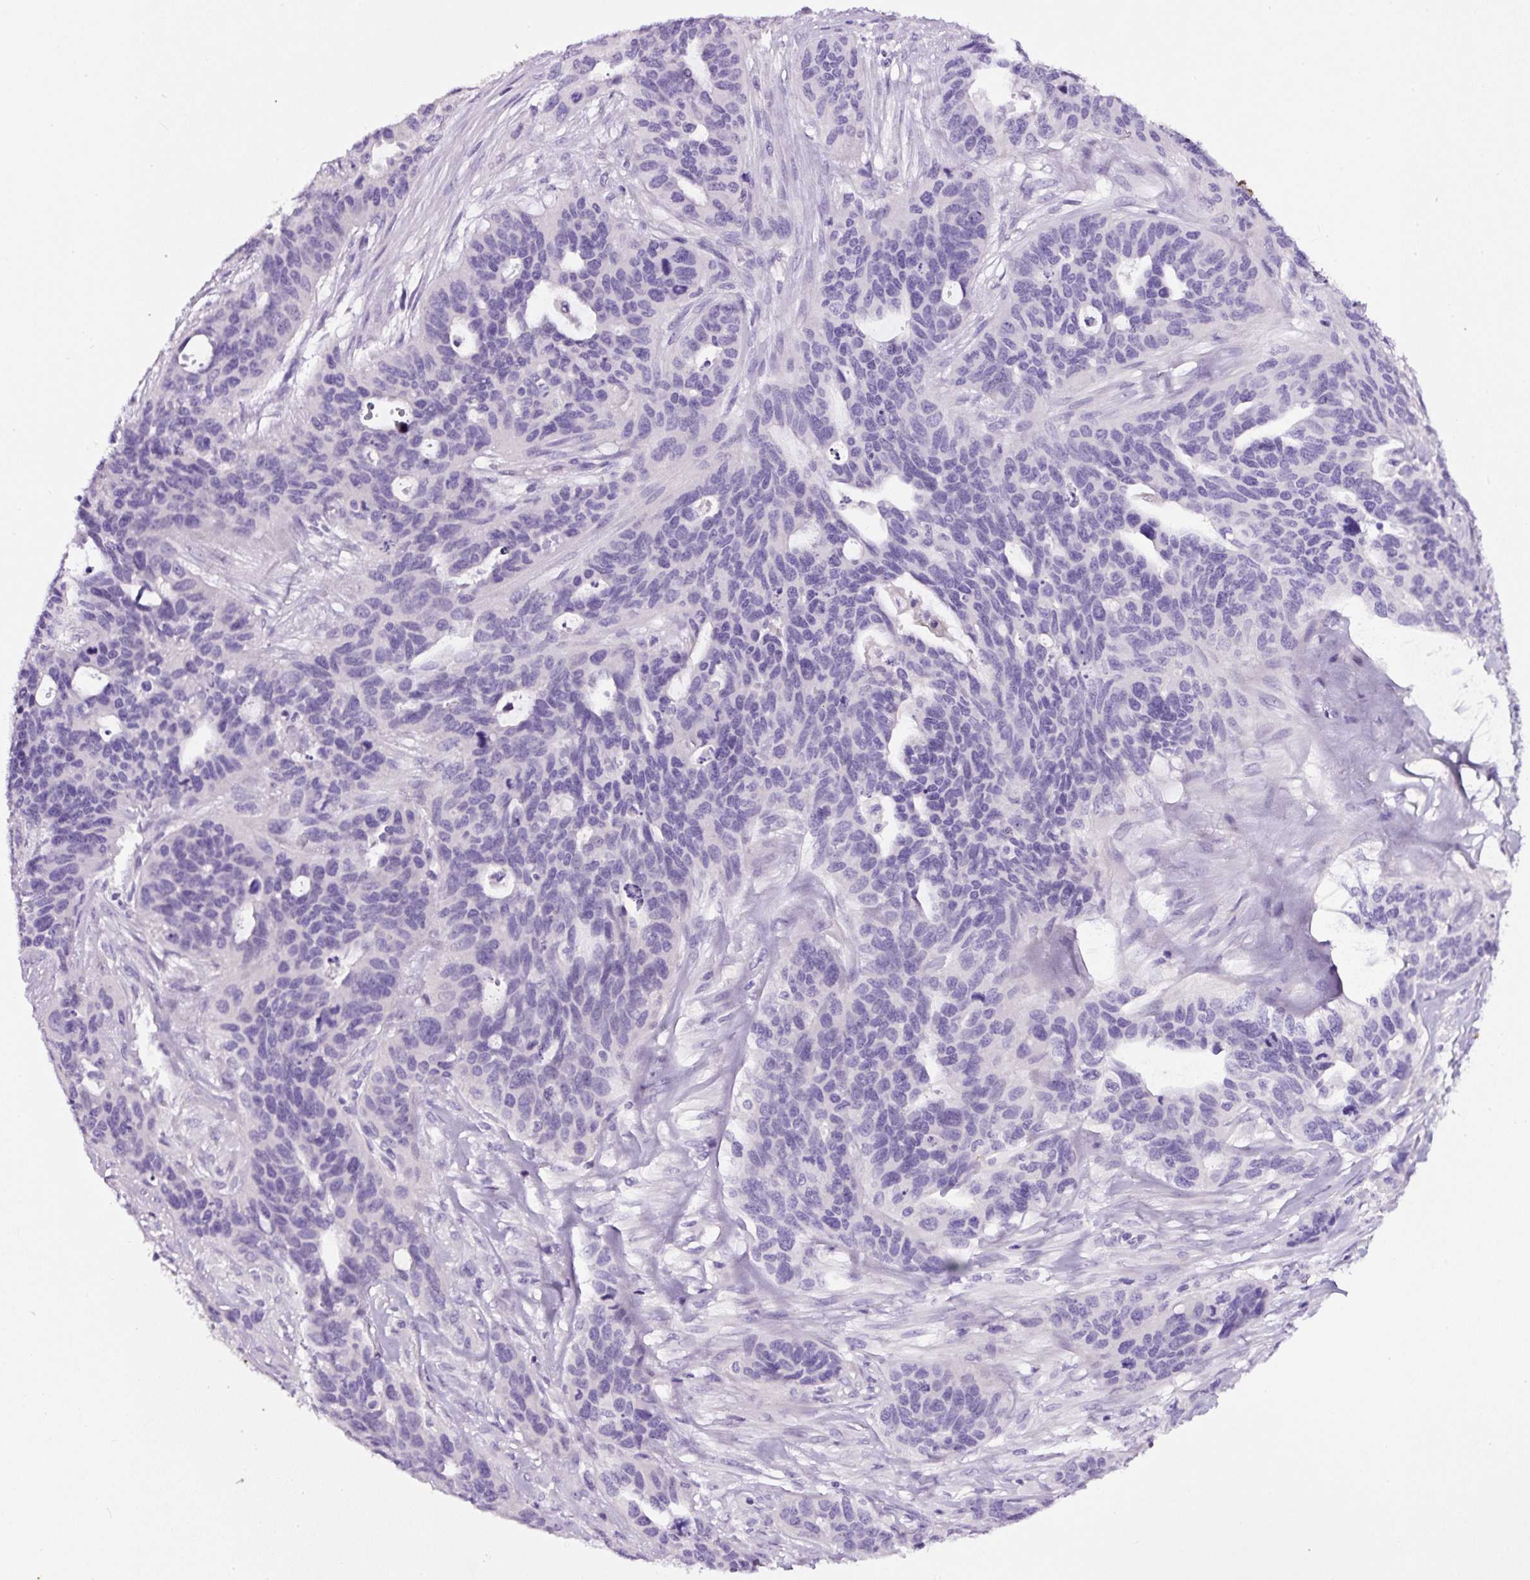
{"staining": {"intensity": "negative", "quantity": "none", "location": "none"}, "tissue": "ovarian cancer", "cell_type": "Tumor cells", "image_type": "cancer", "snomed": [{"axis": "morphology", "description": "Cystadenocarcinoma, serous, NOS"}, {"axis": "topography", "description": "Ovary"}], "caption": "This is a image of immunohistochemistry staining of ovarian cancer (serous cystadenocarcinoma), which shows no positivity in tumor cells.", "gene": "SP8", "patient": {"sex": "female", "age": 64}}